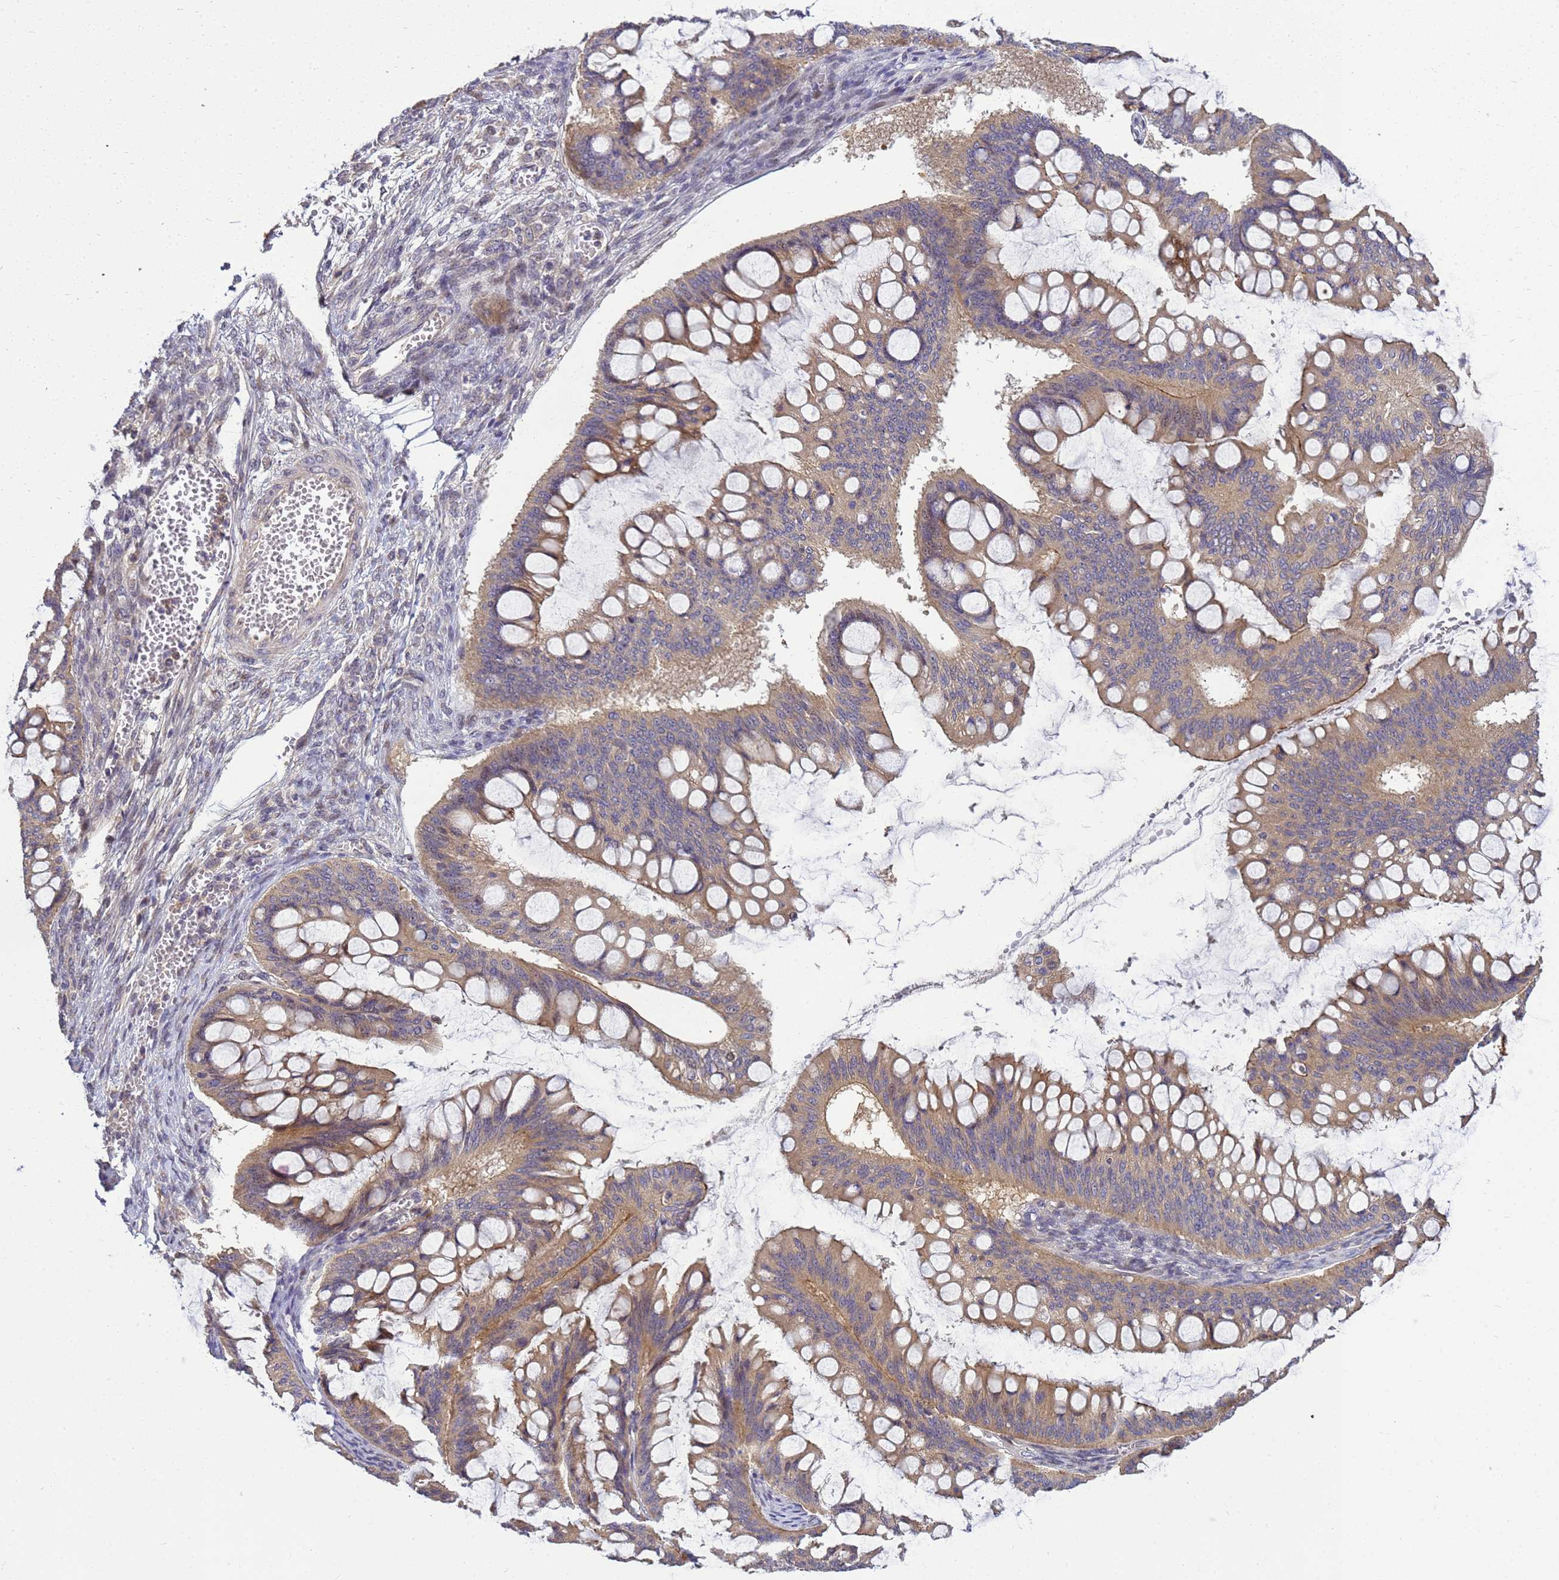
{"staining": {"intensity": "moderate", "quantity": ">75%", "location": "cytoplasmic/membranous"}, "tissue": "ovarian cancer", "cell_type": "Tumor cells", "image_type": "cancer", "snomed": [{"axis": "morphology", "description": "Cystadenocarcinoma, mucinous, NOS"}, {"axis": "topography", "description": "Ovary"}], "caption": "Immunohistochemical staining of human ovarian cancer reveals medium levels of moderate cytoplasmic/membranous expression in approximately >75% of tumor cells. (Stains: DAB in brown, nuclei in blue, Microscopy: brightfield microscopy at high magnification).", "gene": "TMEM74B", "patient": {"sex": "female", "age": 73}}